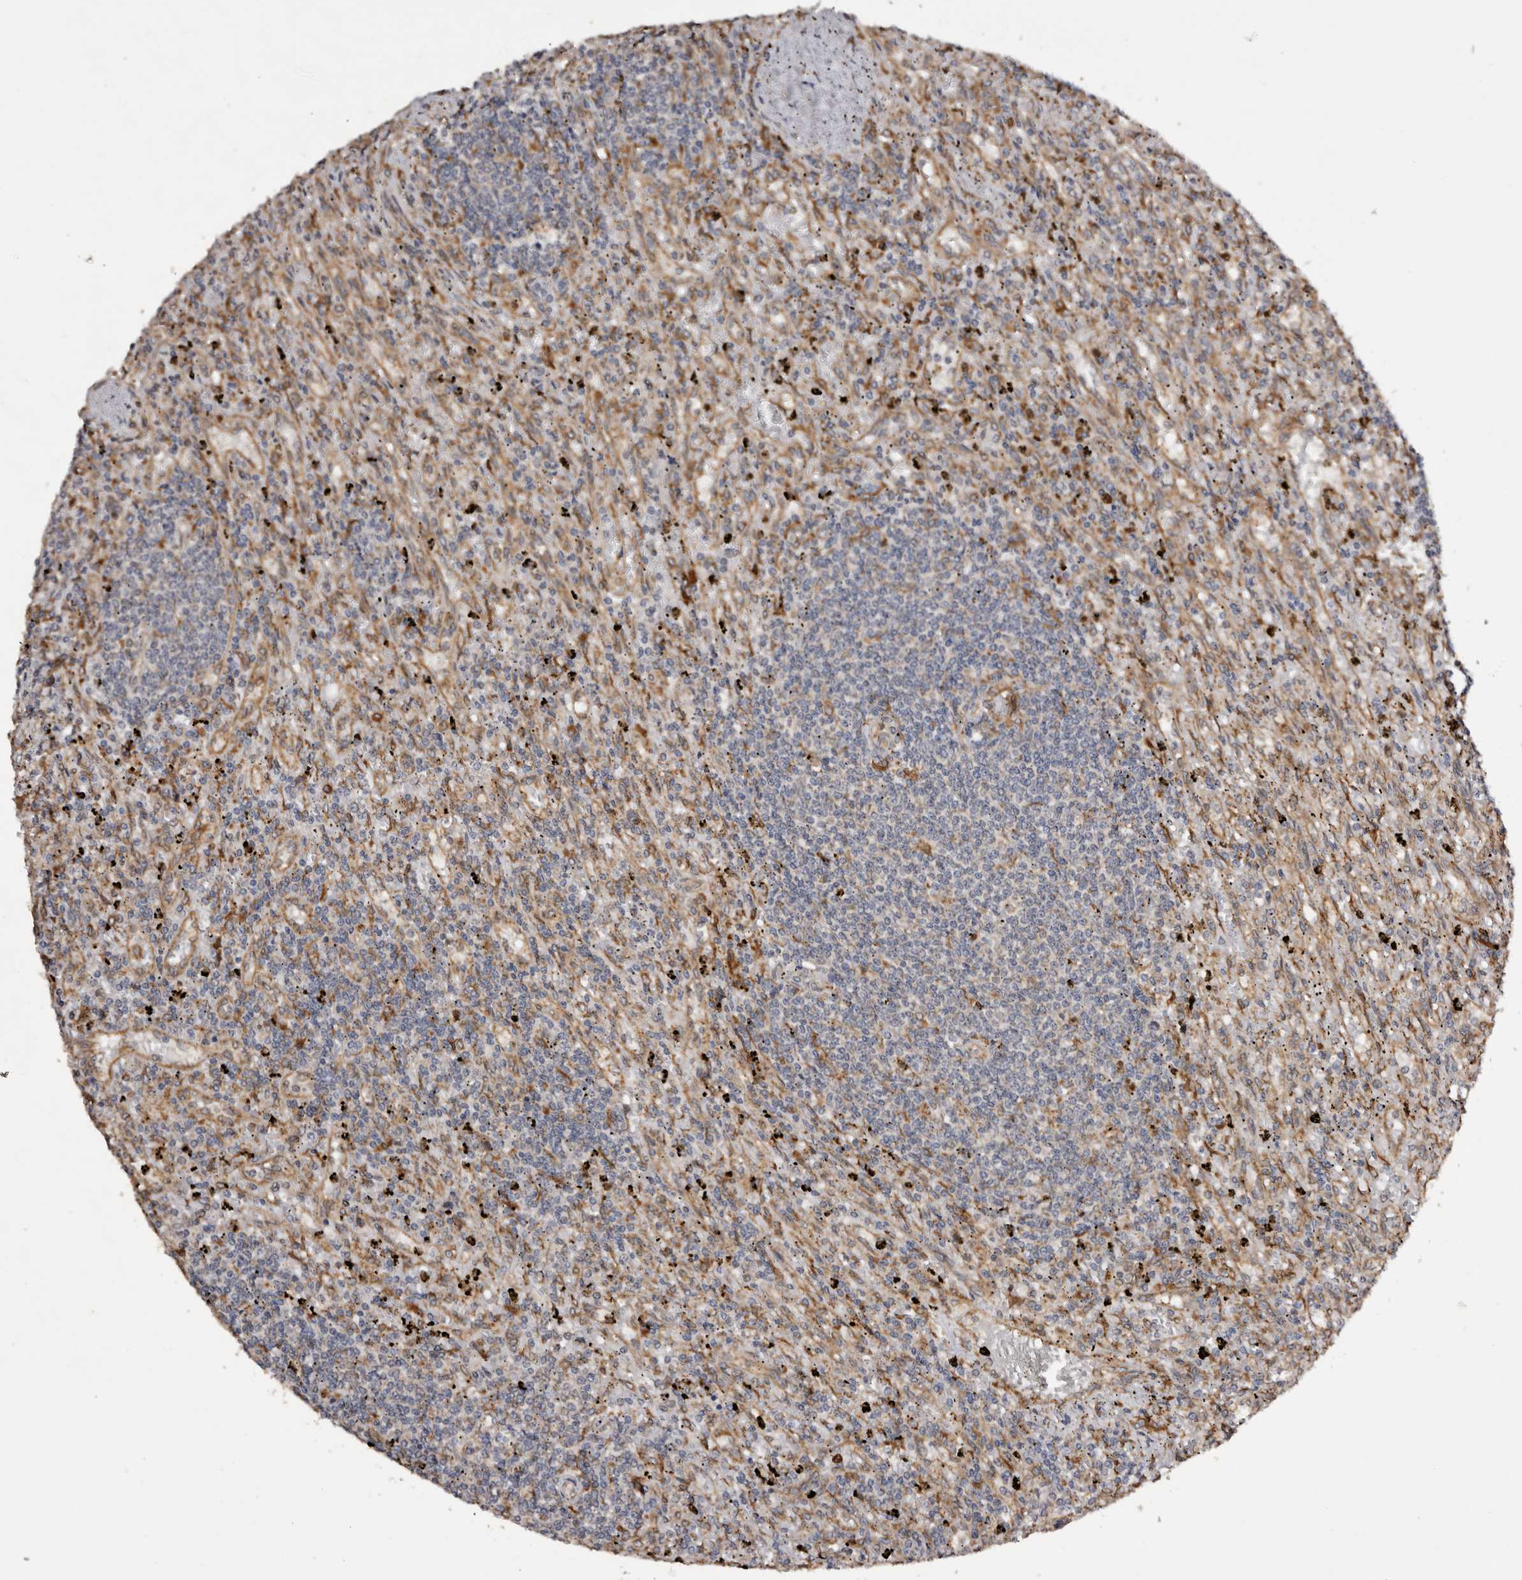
{"staining": {"intensity": "negative", "quantity": "none", "location": "none"}, "tissue": "lymphoma", "cell_type": "Tumor cells", "image_type": "cancer", "snomed": [{"axis": "morphology", "description": "Malignant lymphoma, non-Hodgkin's type, Low grade"}, {"axis": "topography", "description": "Spleen"}], "caption": "An image of human lymphoma is negative for staining in tumor cells.", "gene": "INKA2", "patient": {"sex": "male", "age": 76}}